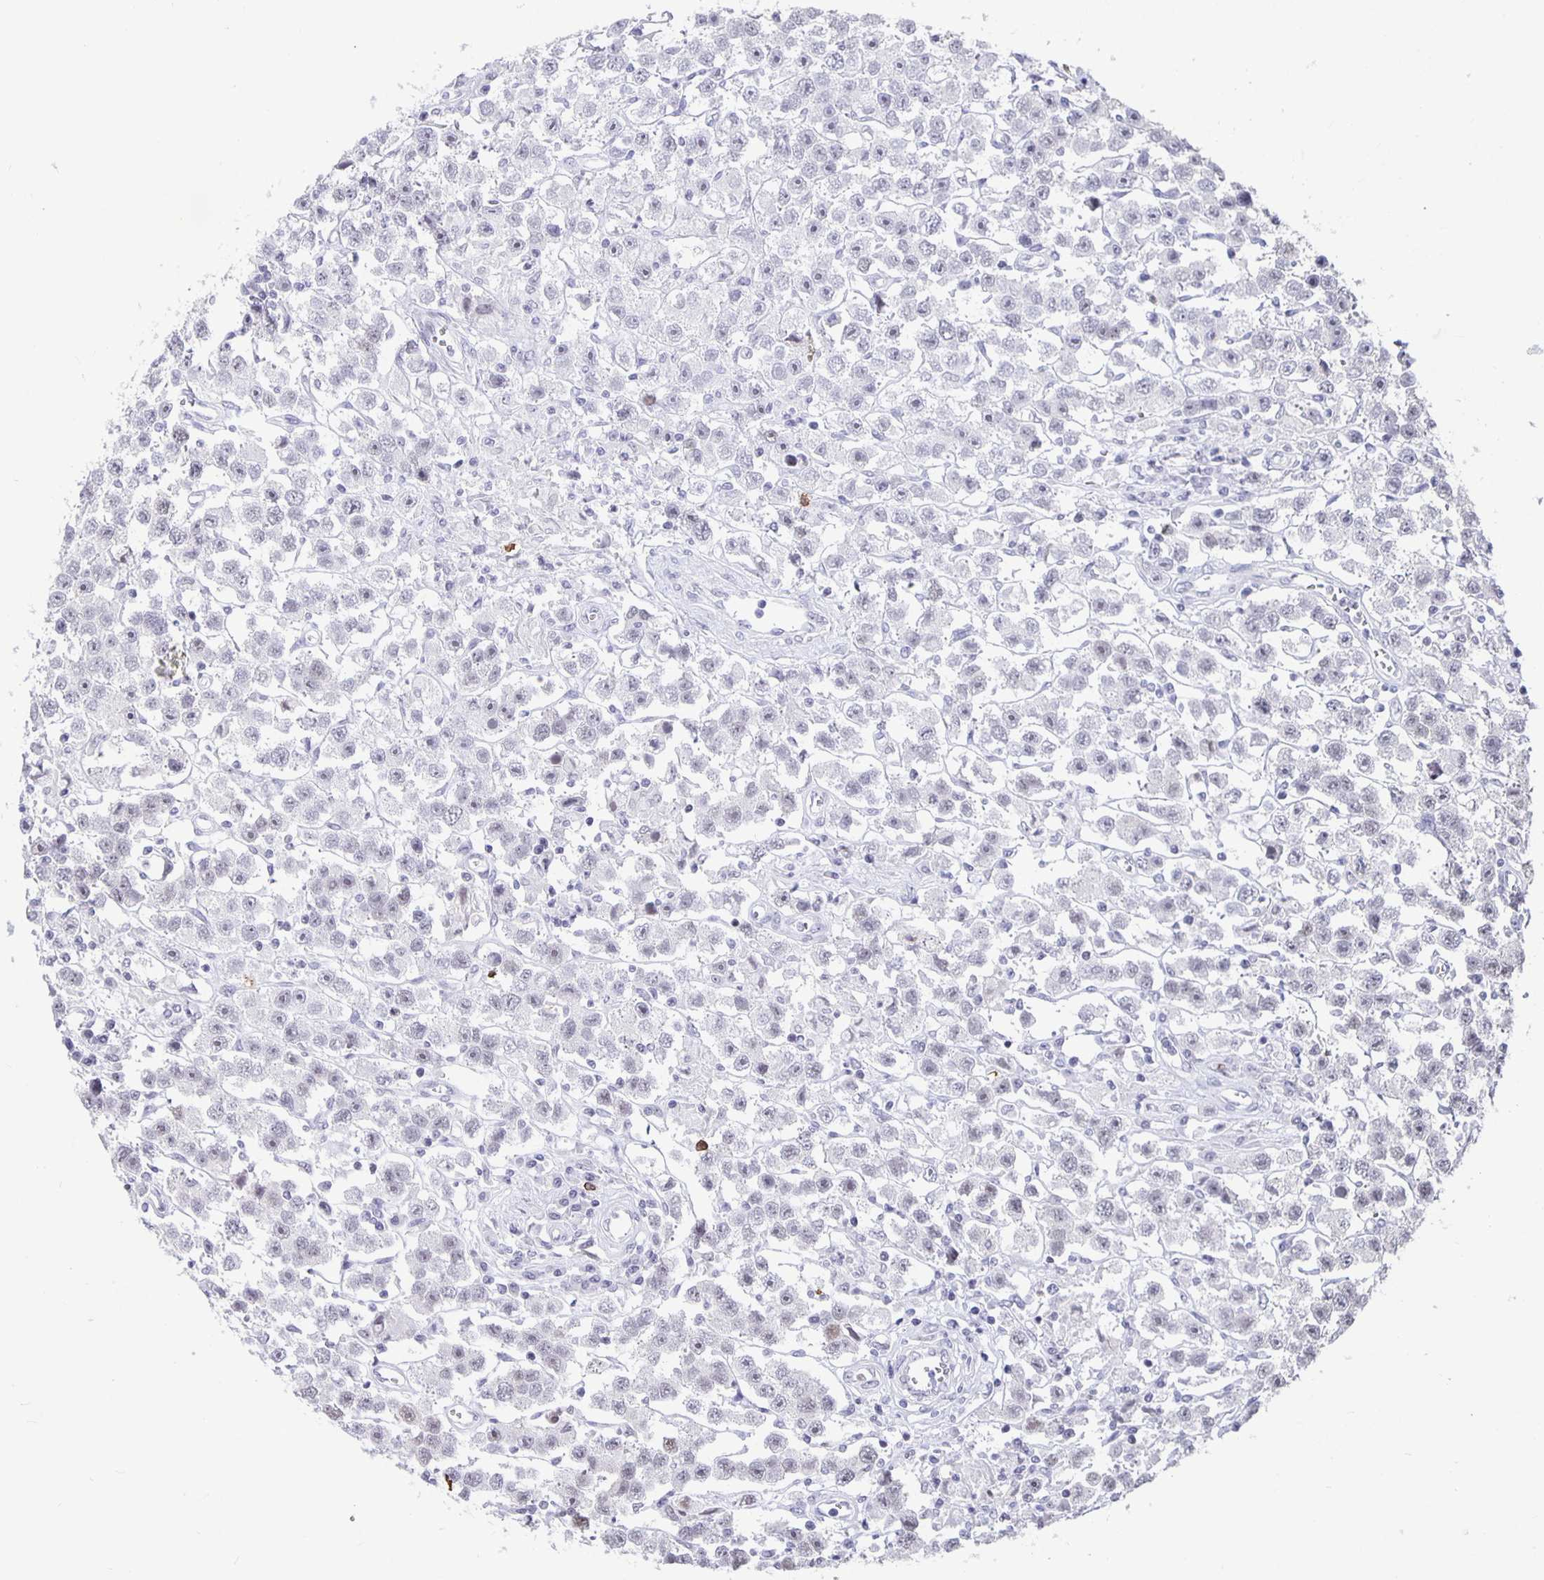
{"staining": {"intensity": "negative", "quantity": "none", "location": "none"}, "tissue": "testis cancer", "cell_type": "Tumor cells", "image_type": "cancer", "snomed": [{"axis": "morphology", "description": "Seminoma, NOS"}, {"axis": "topography", "description": "Testis"}], "caption": "Immunohistochemistry of testis cancer shows no positivity in tumor cells.", "gene": "ZNF691", "patient": {"sex": "male", "age": 45}}